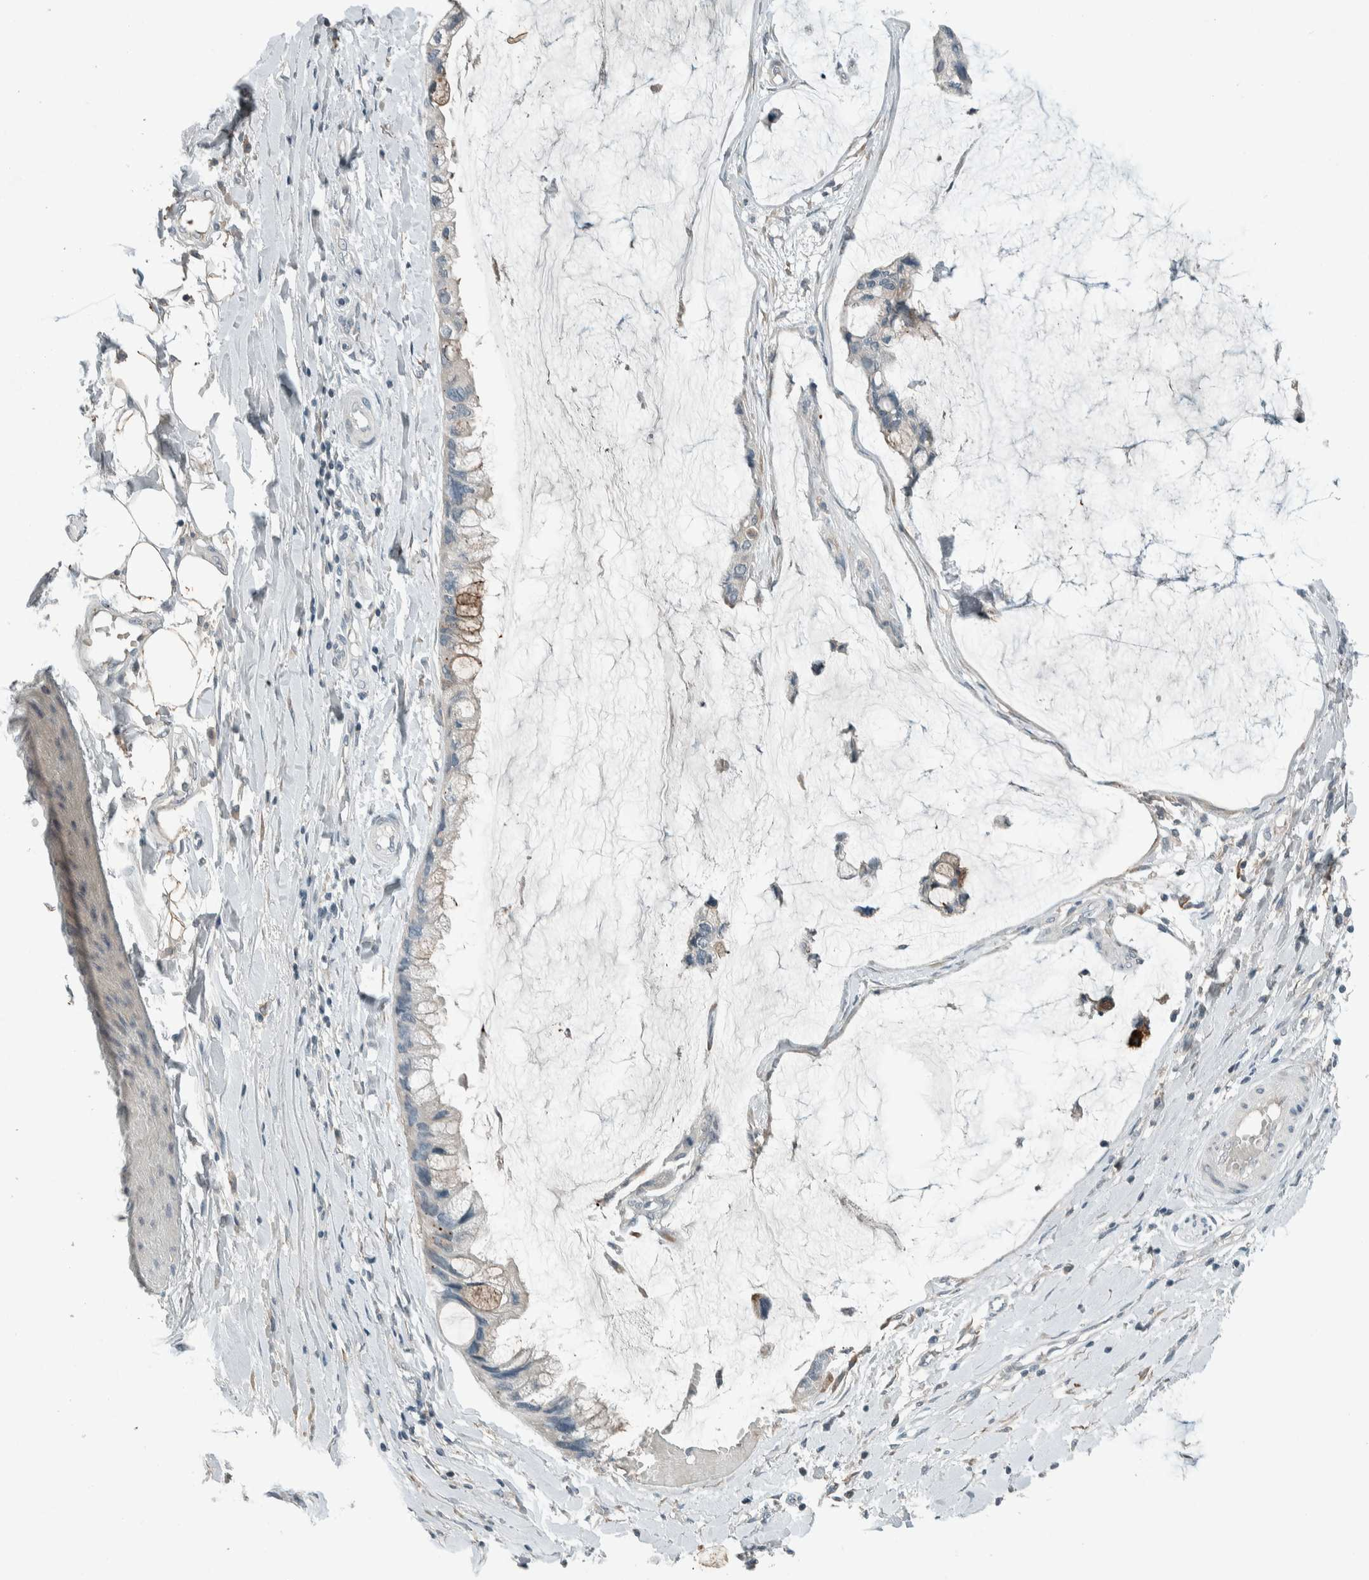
{"staining": {"intensity": "weak", "quantity": "25%-75%", "location": "cytoplasmic/membranous"}, "tissue": "ovarian cancer", "cell_type": "Tumor cells", "image_type": "cancer", "snomed": [{"axis": "morphology", "description": "Cystadenocarcinoma, mucinous, NOS"}, {"axis": "topography", "description": "Ovary"}], "caption": "Immunohistochemical staining of ovarian cancer (mucinous cystadenocarcinoma) reveals low levels of weak cytoplasmic/membranous positivity in about 25%-75% of tumor cells.", "gene": "CERCAM", "patient": {"sex": "female", "age": 39}}